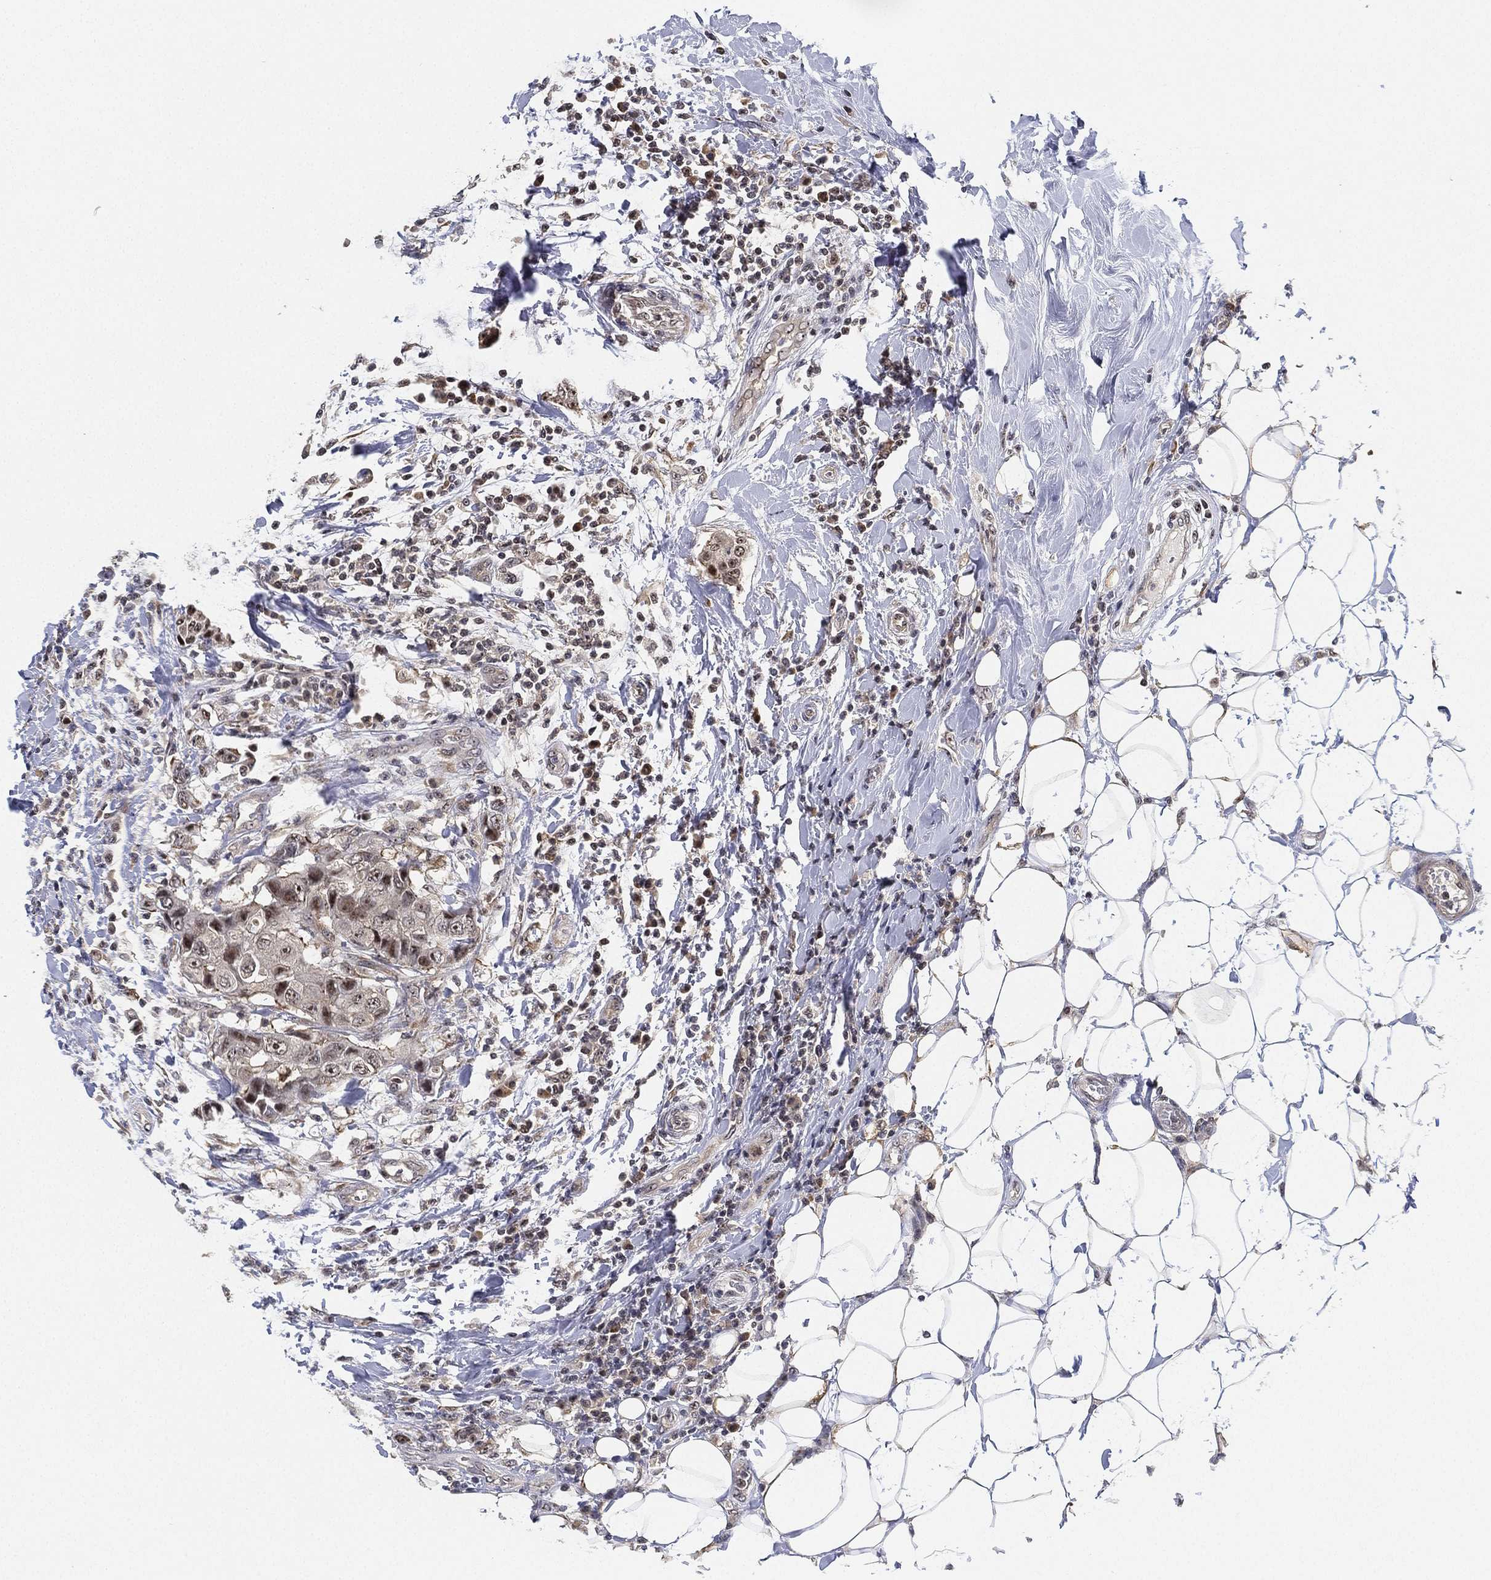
{"staining": {"intensity": "weak", "quantity": "<25%", "location": "nuclear"}, "tissue": "breast cancer", "cell_type": "Tumor cells", "image_type": "cancer", "snomed": [{"axis": "morphology", "description": "Duct carcinoma"}, {"axis": "topography", "description": "Breast"}], "caption": "Tumor cells are negative for protein expression in human invasive ductal carcinoma (breast).", "gene": "PPP1R16B", "patient": {"sex": "female", "age": 27}}